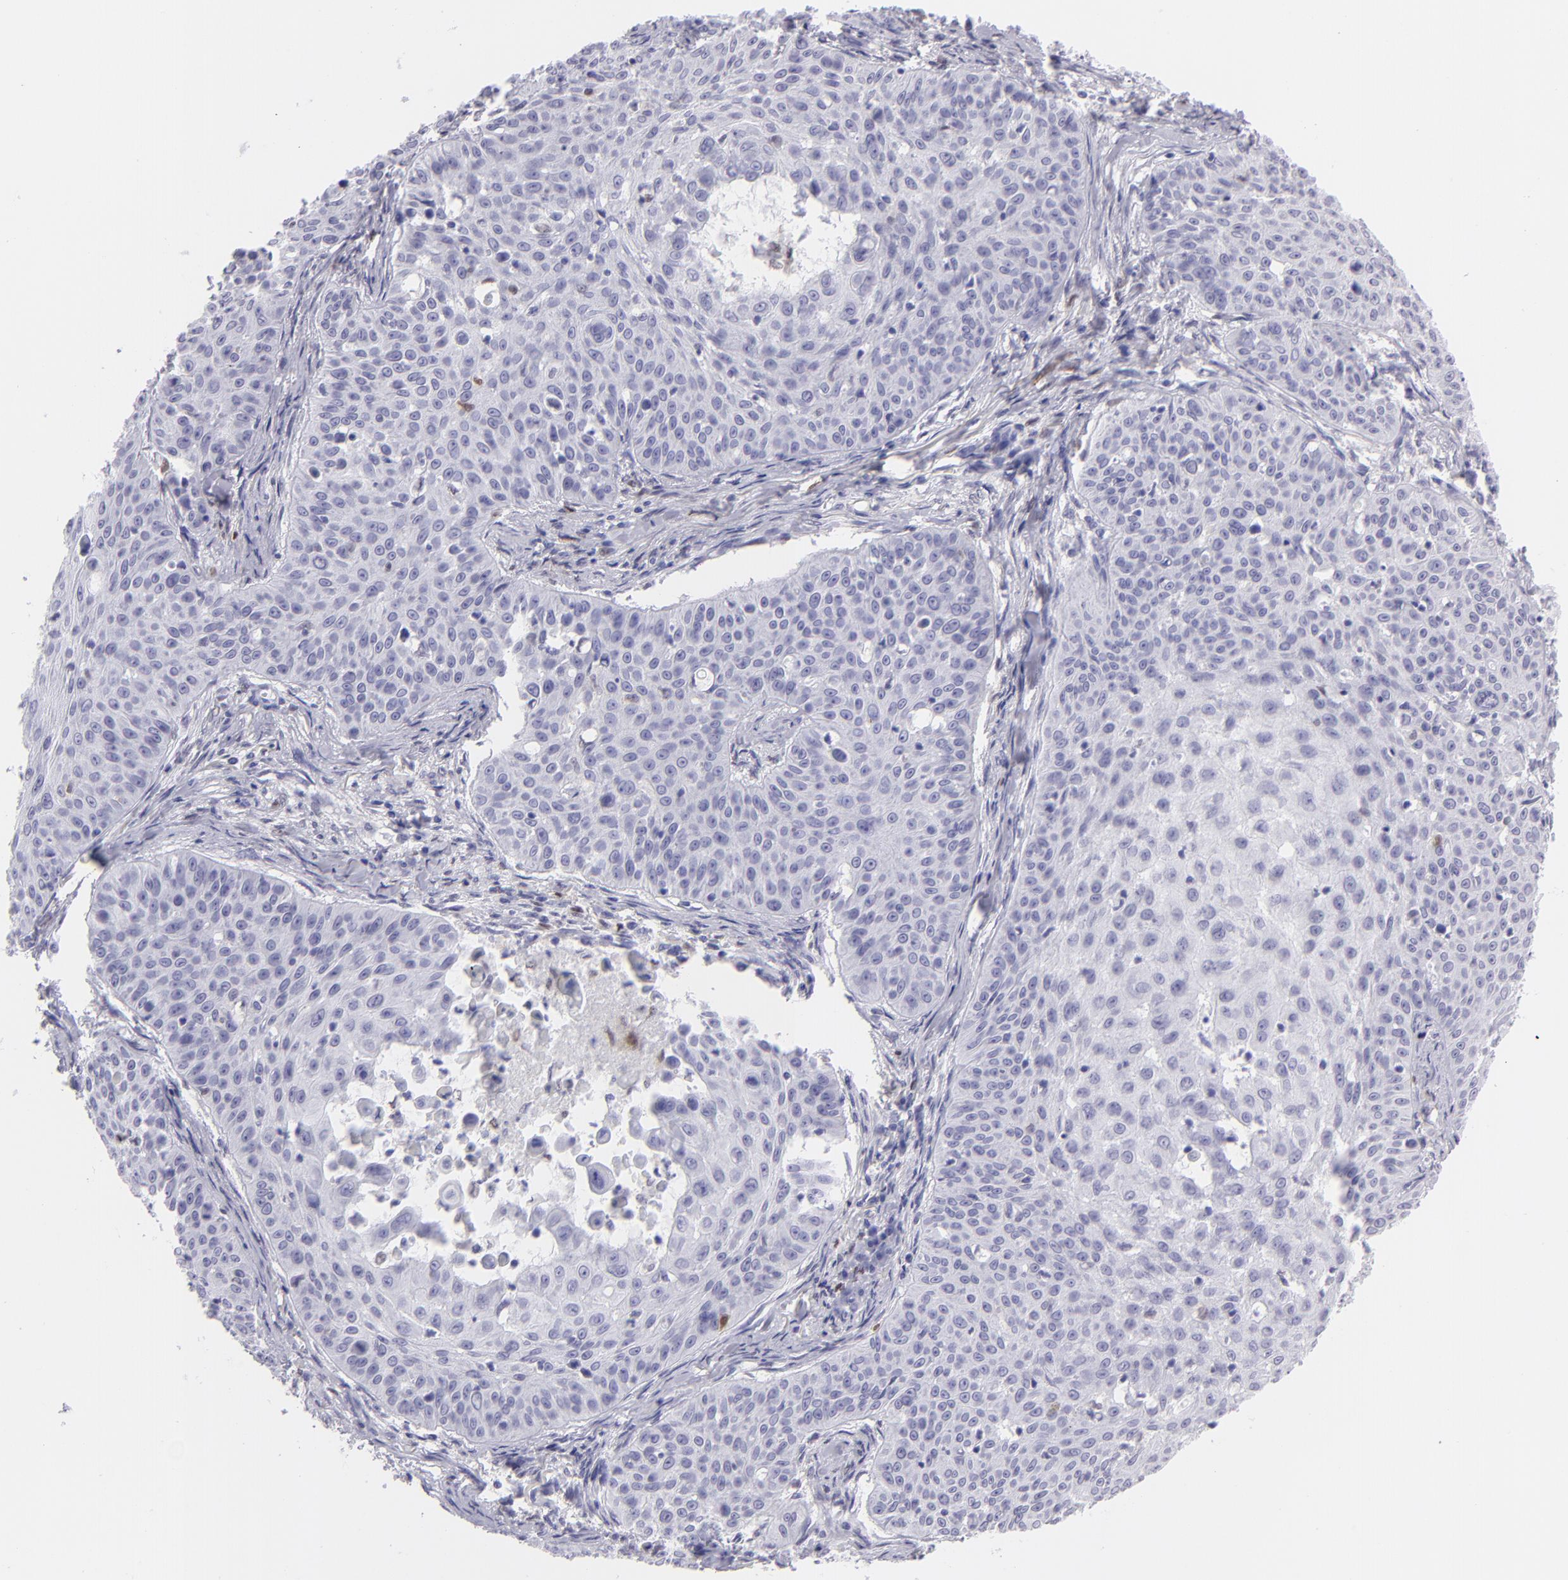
{"staining": {"intensity": "negative", "quantity": "none", "location": "none"}, "tissue": "skin cancer", "cell_type": "Tumor cells", "image_type": "cancer", "snomed": [{"axis": "morphology", "description": "Squamous cell carcinoma, NOS"}, {"axis": "topography", "description": "Skin"}], "caption": "Skin cancer (squamous cell carcinoma) was stained to show a protein in brown. There is no significant expression in tumor cells.", "gene": "MITF", "patient": {"sex": "male", "age": 82}}